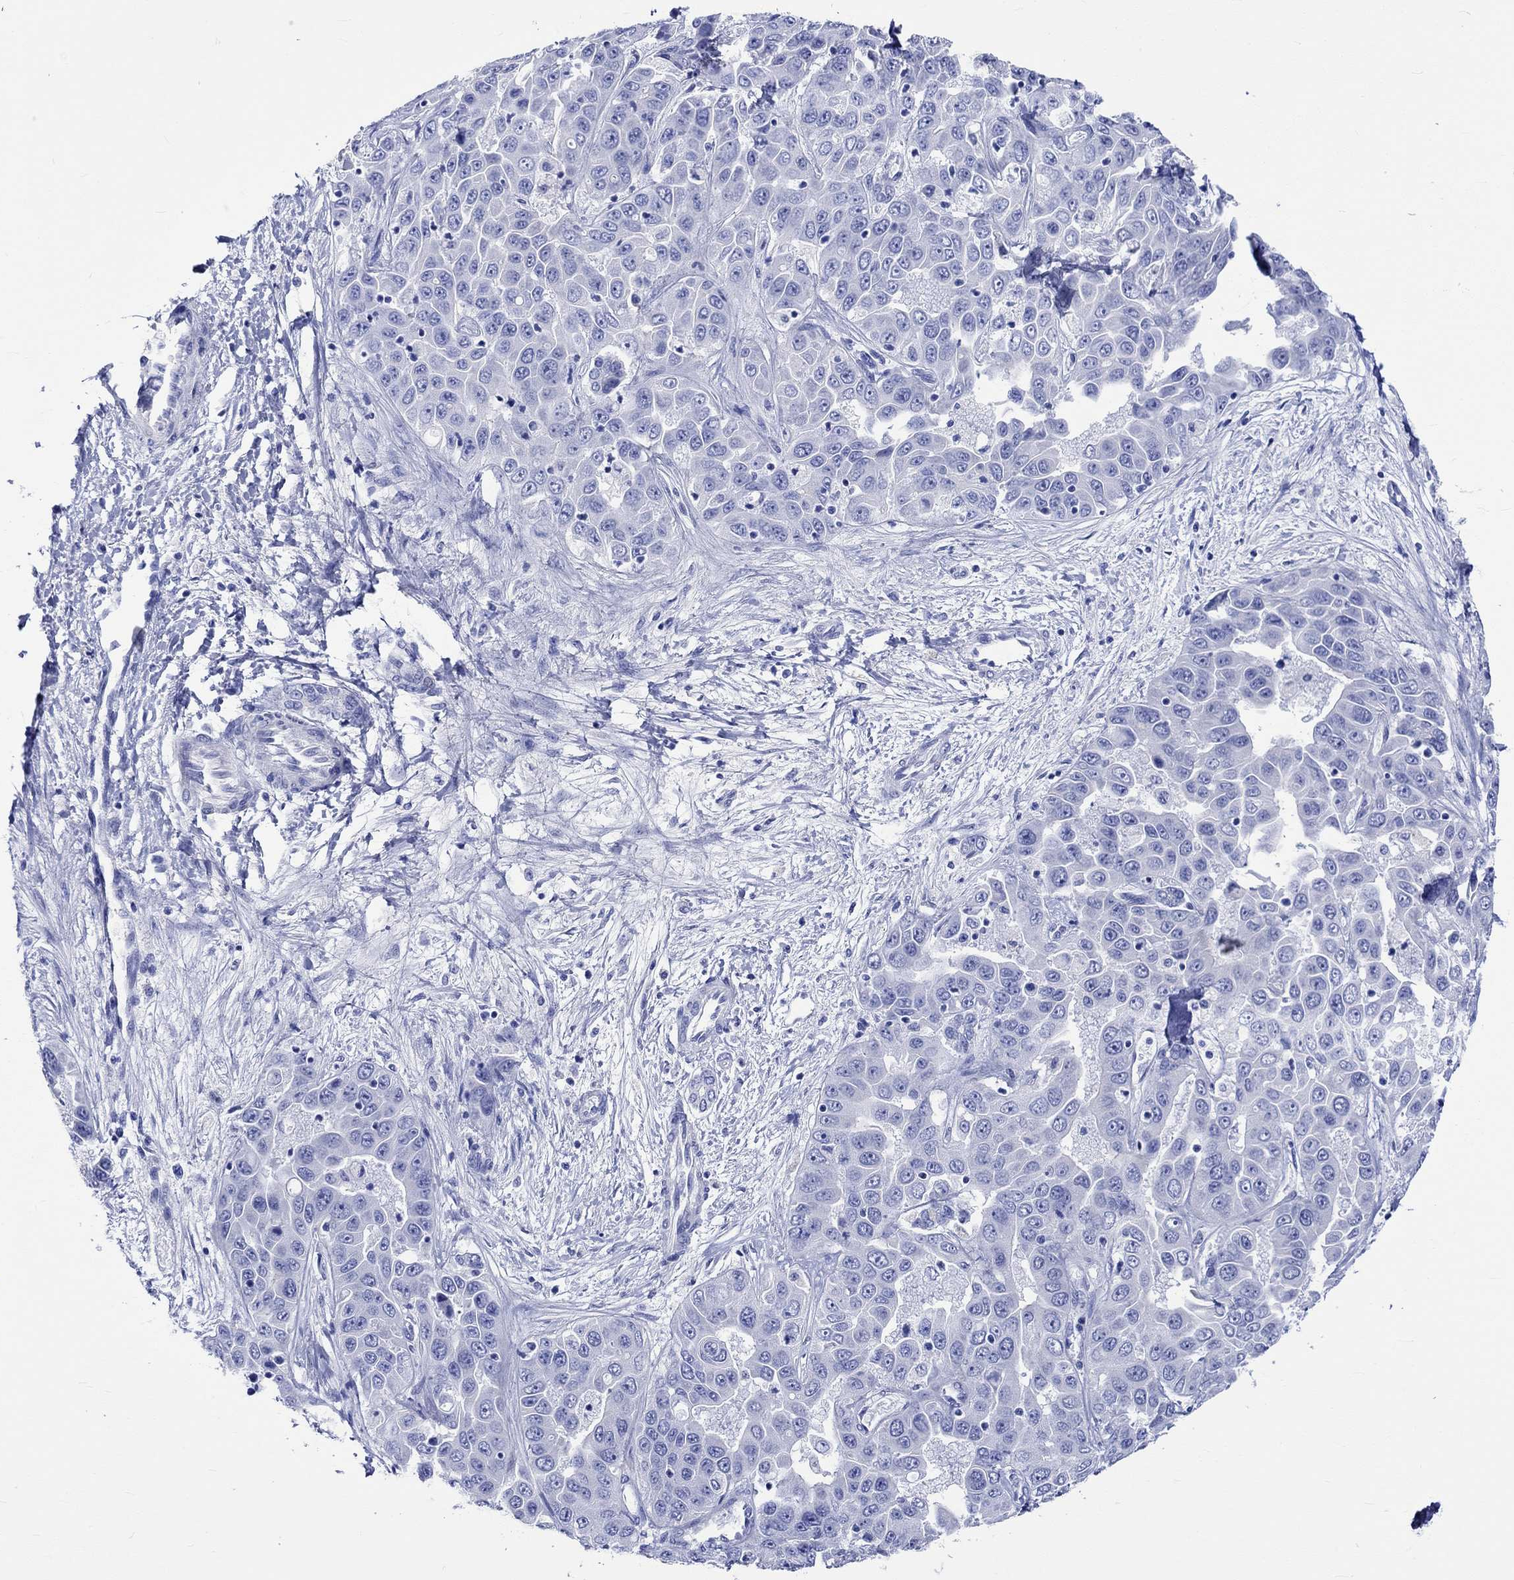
{"staining": {"intensity": "negative", "quantity": "none", "location": "none"}, "tissue": "liver cancer", "cell_type": "Tumor cells", "image_type": "cancer", "snomed": [{"axis": "morphology", "description": "Cholangiocarcinoma"}, {"axis": "topography", "description": "Liver"}], "caption": "A photomicrograph of human cholangiocarcinoma (liver) is negative for staining in tumor cells. Brightfield microscopy of immunohistochemistry (IHC) stained with DAB (3,3'-diaminobenzidine) (brown) and hematoxylin (blue), captured at high magnification.", "gene": "HARBI1", "patient": {"sex": "female", "age": 52}}